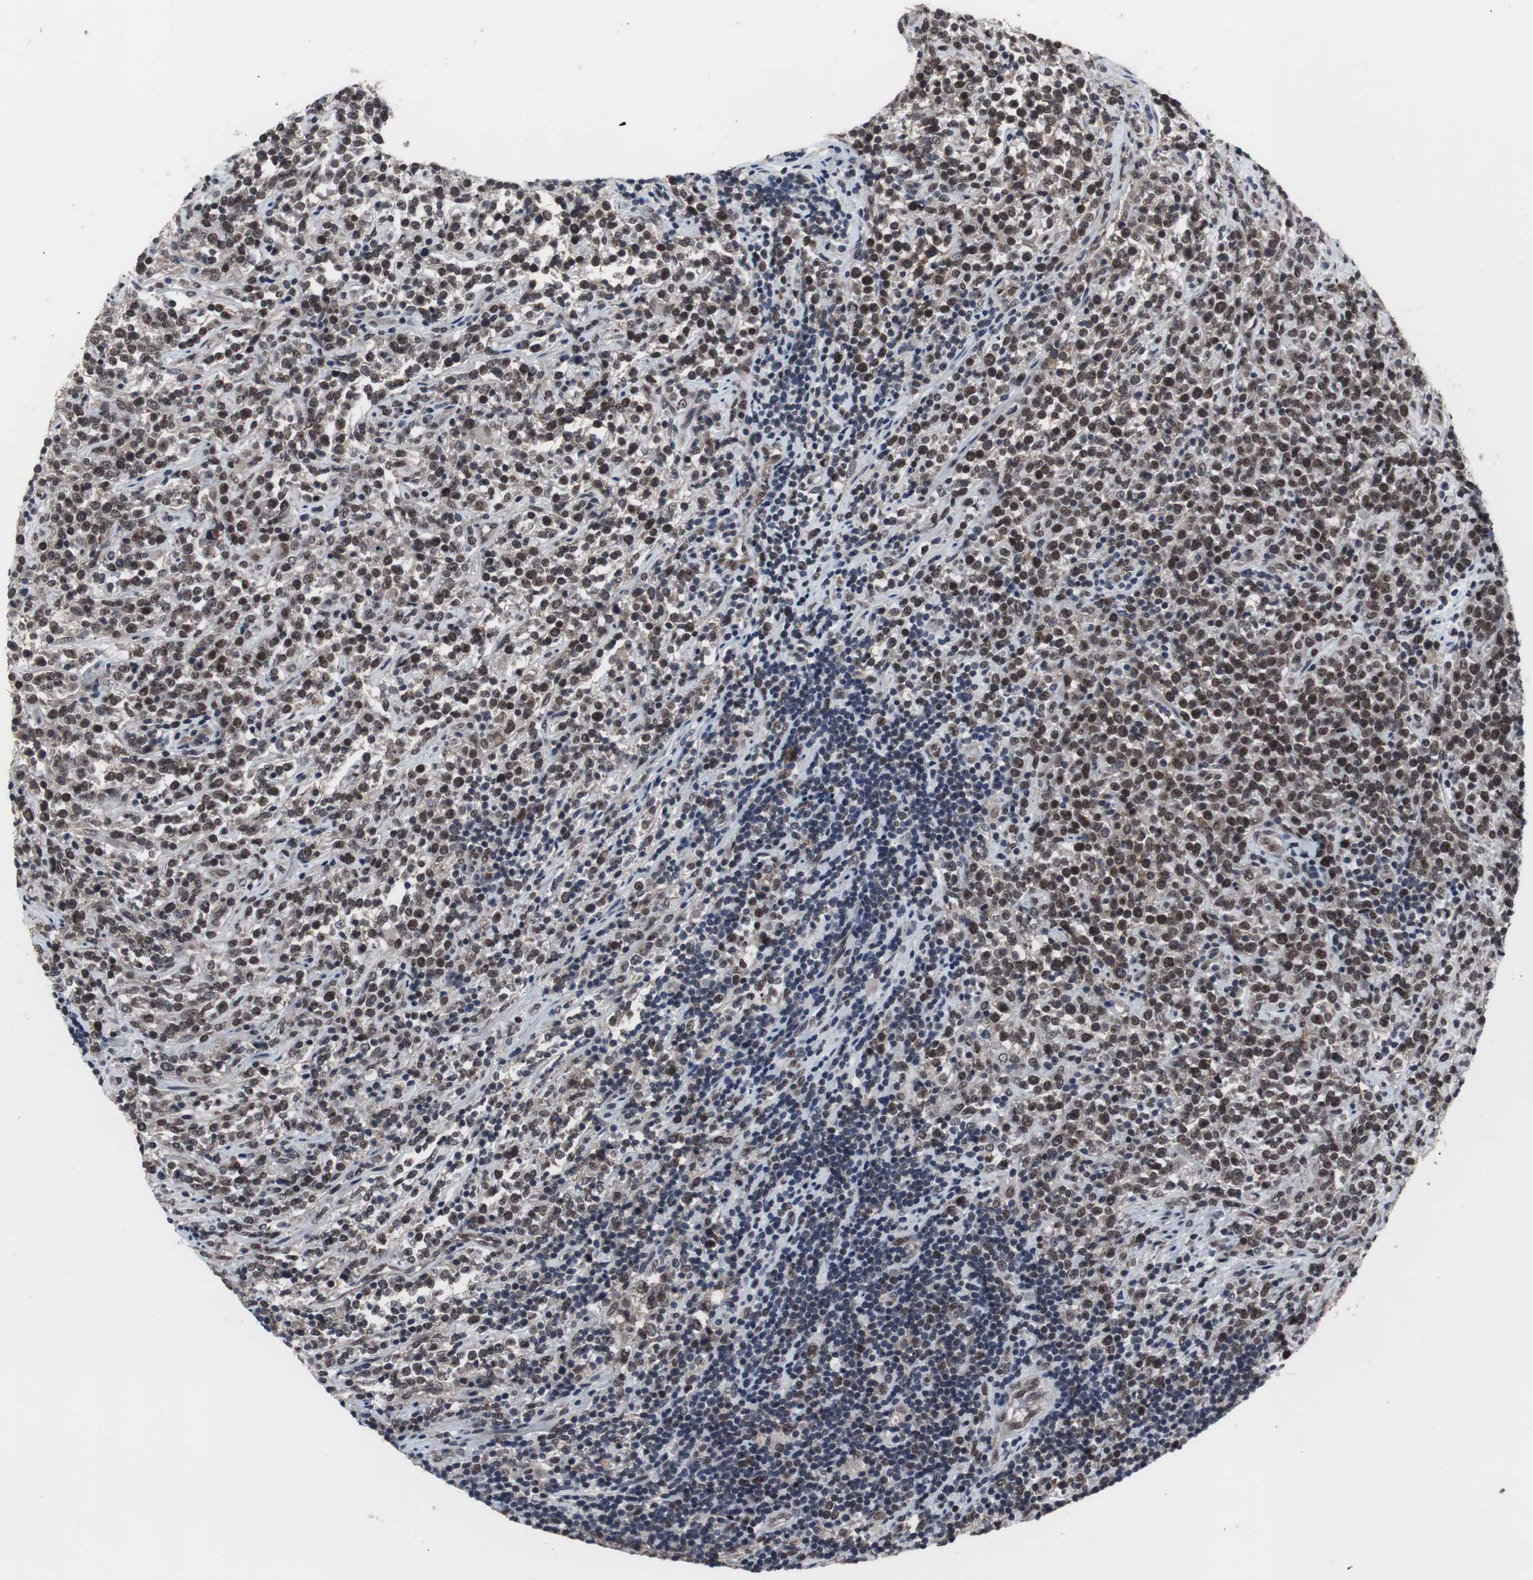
{"staining": {"intensity": "moderate", "quantity": ">75%", "location": "nuclear"}, "tissue": "lymphoma", "cell_type": "Tumor cells", "image_type": "cancer", "snomed": [{"axis": "morphology", "description": "Malignant lymphoma, non-Hodgkin's type, High grade"}, {"axis": "topography", "description": "Soft tissue"}], "caption": "Tumor cells demonstrate medium levels of moderate nuclear expression in approximately >75% of cells in human high-grade malignant lymphoma, non-Hodgkin's type.", "gene": "GTF2F2", "patient": {"sex": "male", "age": 18}}